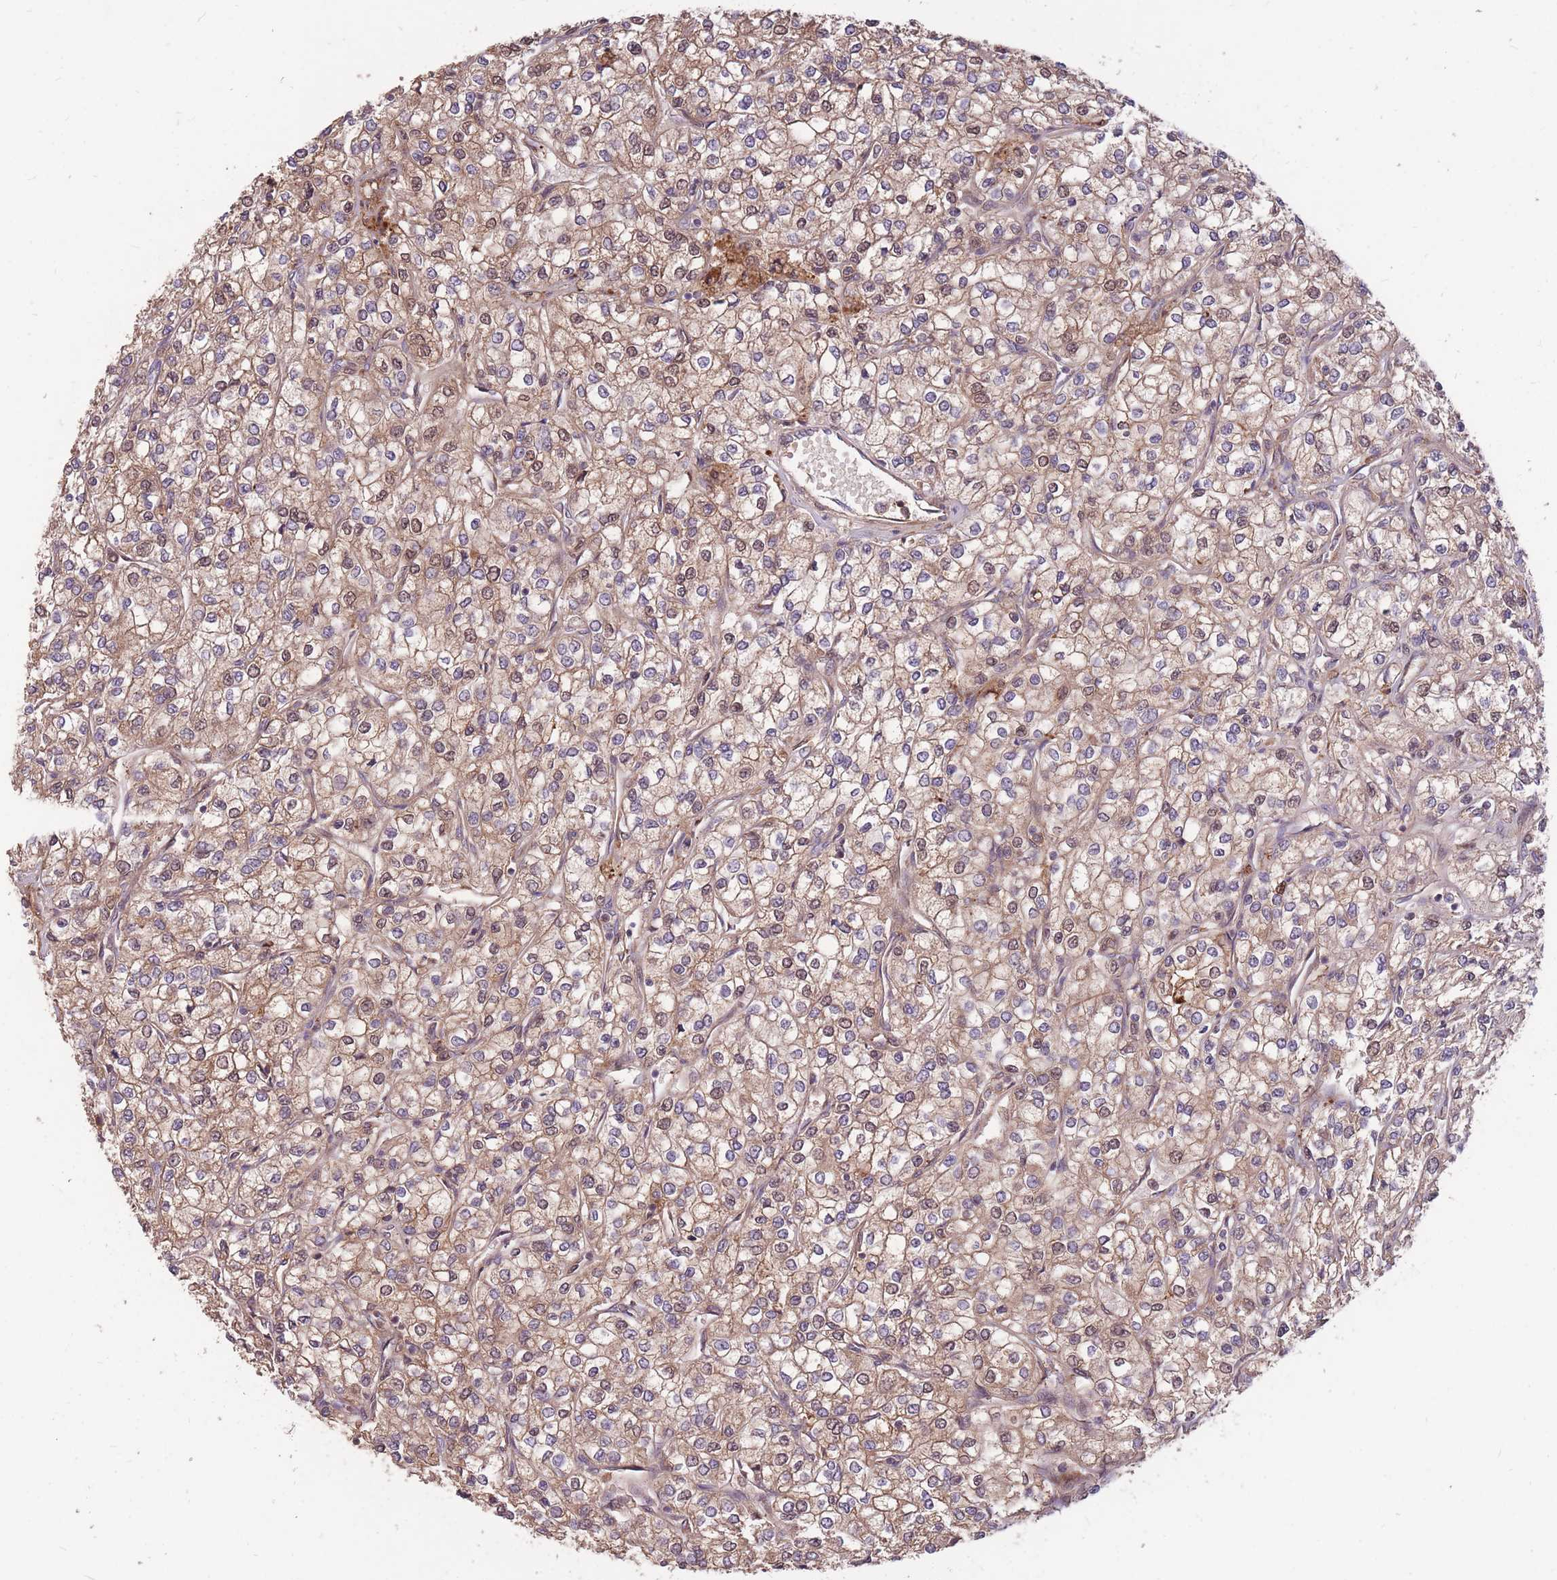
{"staining": {"intensity": "moderate", "quantity": ">75%", "location": "cytoplasmic/membranous"}, "tissue": "renal cancer", "cell_type": "Tumor cells", "image_type": "cancer", "snomed": [{"axis": "morphology", "description": "Adenocarcinoma, NOS"}, {"axis": "topography", "description": "Kidney"}], "caption": "Approximately >75% of tumor cells in renal cancer (adenocarcinoma) reveal moderate cytoplasmic/membranous protein positivity as visualized by brown immunohistochemical staining.", "gene": "IGF2BP2", "patient": {"sex": "male", "age": 80}}